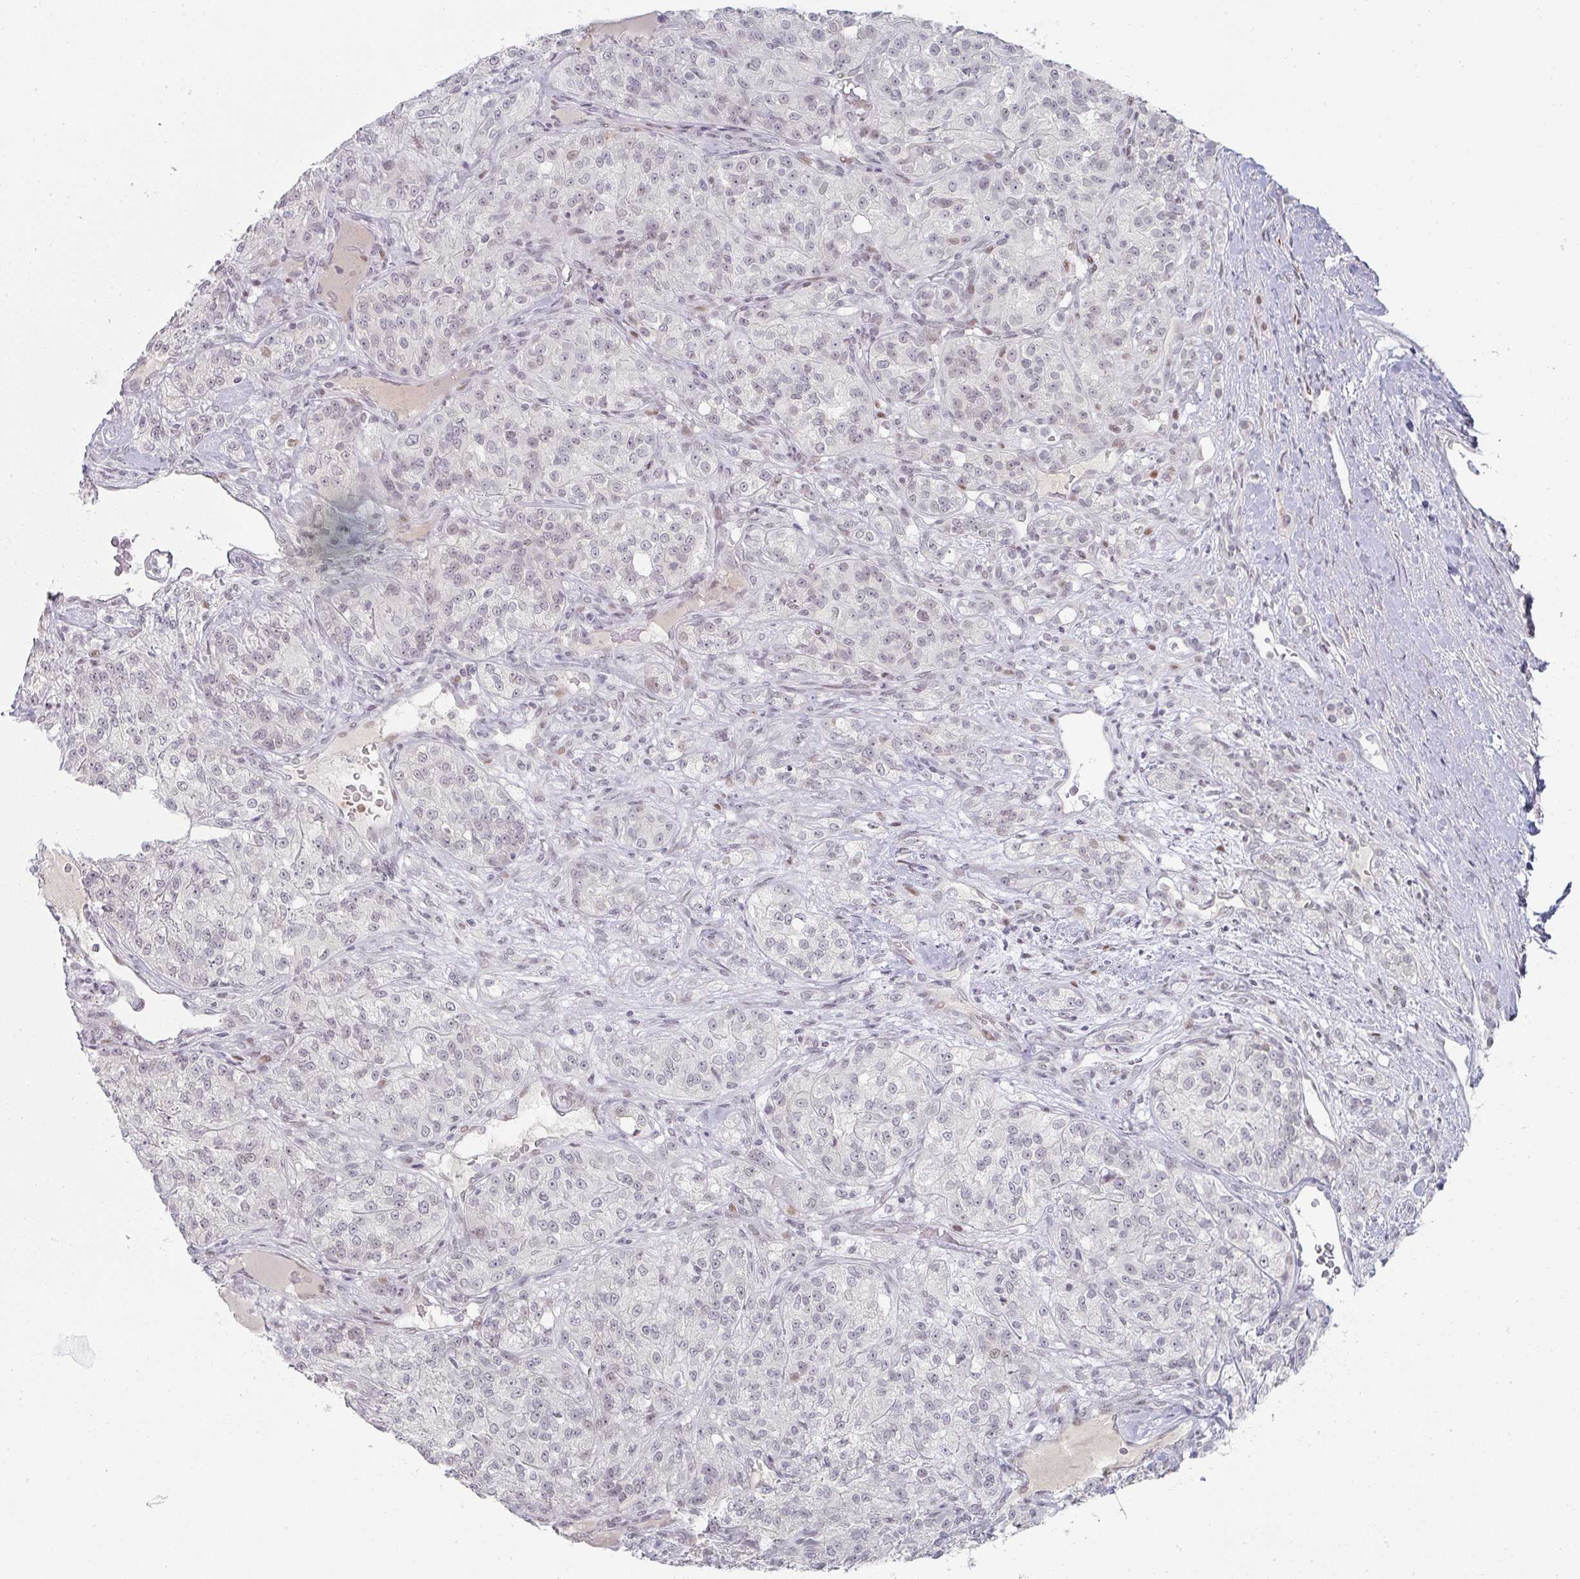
{"staining": {"intensity": "negative", "quantity": "none", "location": "none"}, "tissue": "renal cancer", "cell_type": "Tumor cells", "image_type": "cancer", "snomed": [{"axis": "morphology", "description": "Adenocarcinoma, NOS"}, {"axis": "topography", "description": "Kidney"}], "caption": "Immunohistochemistry of renal cancer displays no positivity in tumor cells. (DAB (3,3'-diaminobenzidine) immunohistochemistry with hematoxylin counter stain).", "gene": "LIN54", "patient": {"sex": "female", "age": 63}}